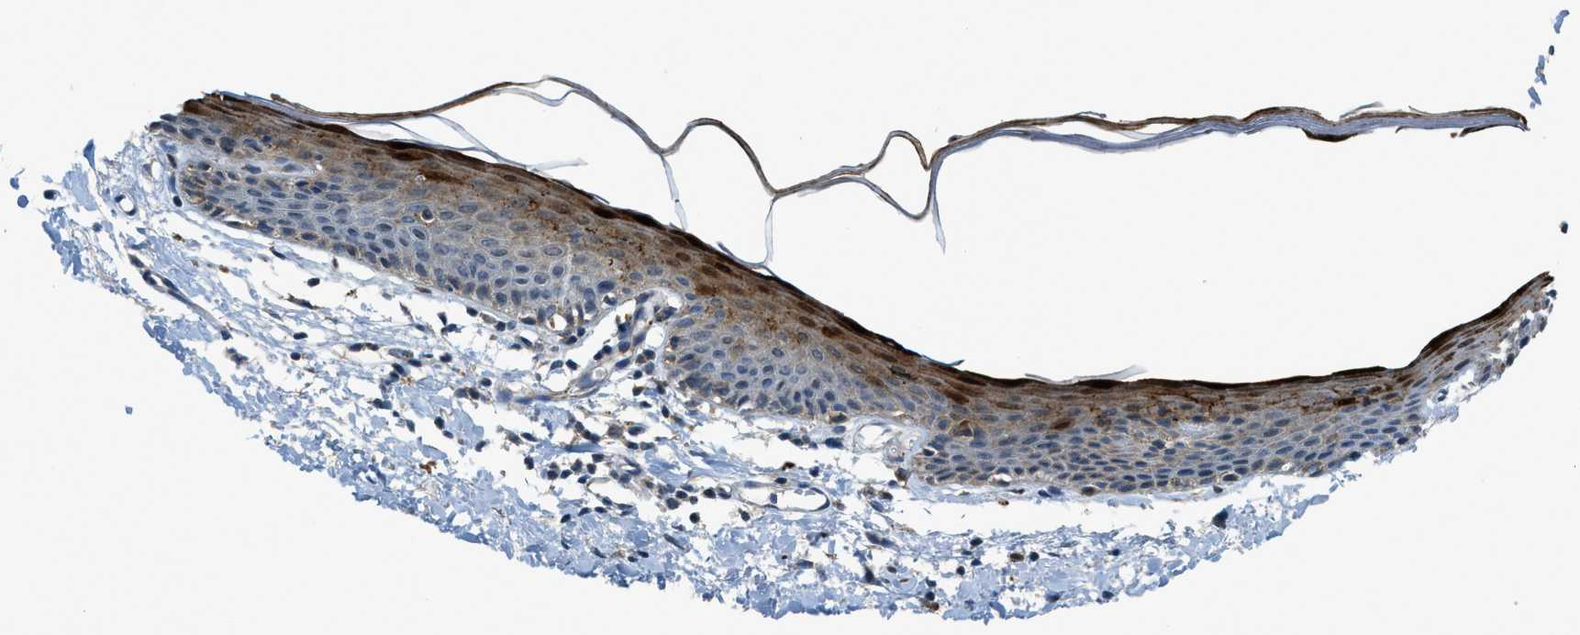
{"staining": {"intensity": "strong", "quantity": "25%-75%", "location": "cytoplasmic/membranous,nuclear"}, "tissue": "skin", "cell_type": "Epidermal cells", "image_type": "normal", "snomed": [{"axis": "morphology", "description": "Normal tissue, NOS"}, {"axis": "topography", "description": "Vulva"}], "caption": "Immunohistochemistry micrograph of unremarkable skin stained for a protein (brown), which reveals high levels of strong cytoplasmic/membranous,nuclear expression in about 25%-75% of epidermal cells.", "gene": "HERC2", "patient": {"sex": "female", "age": 54}}